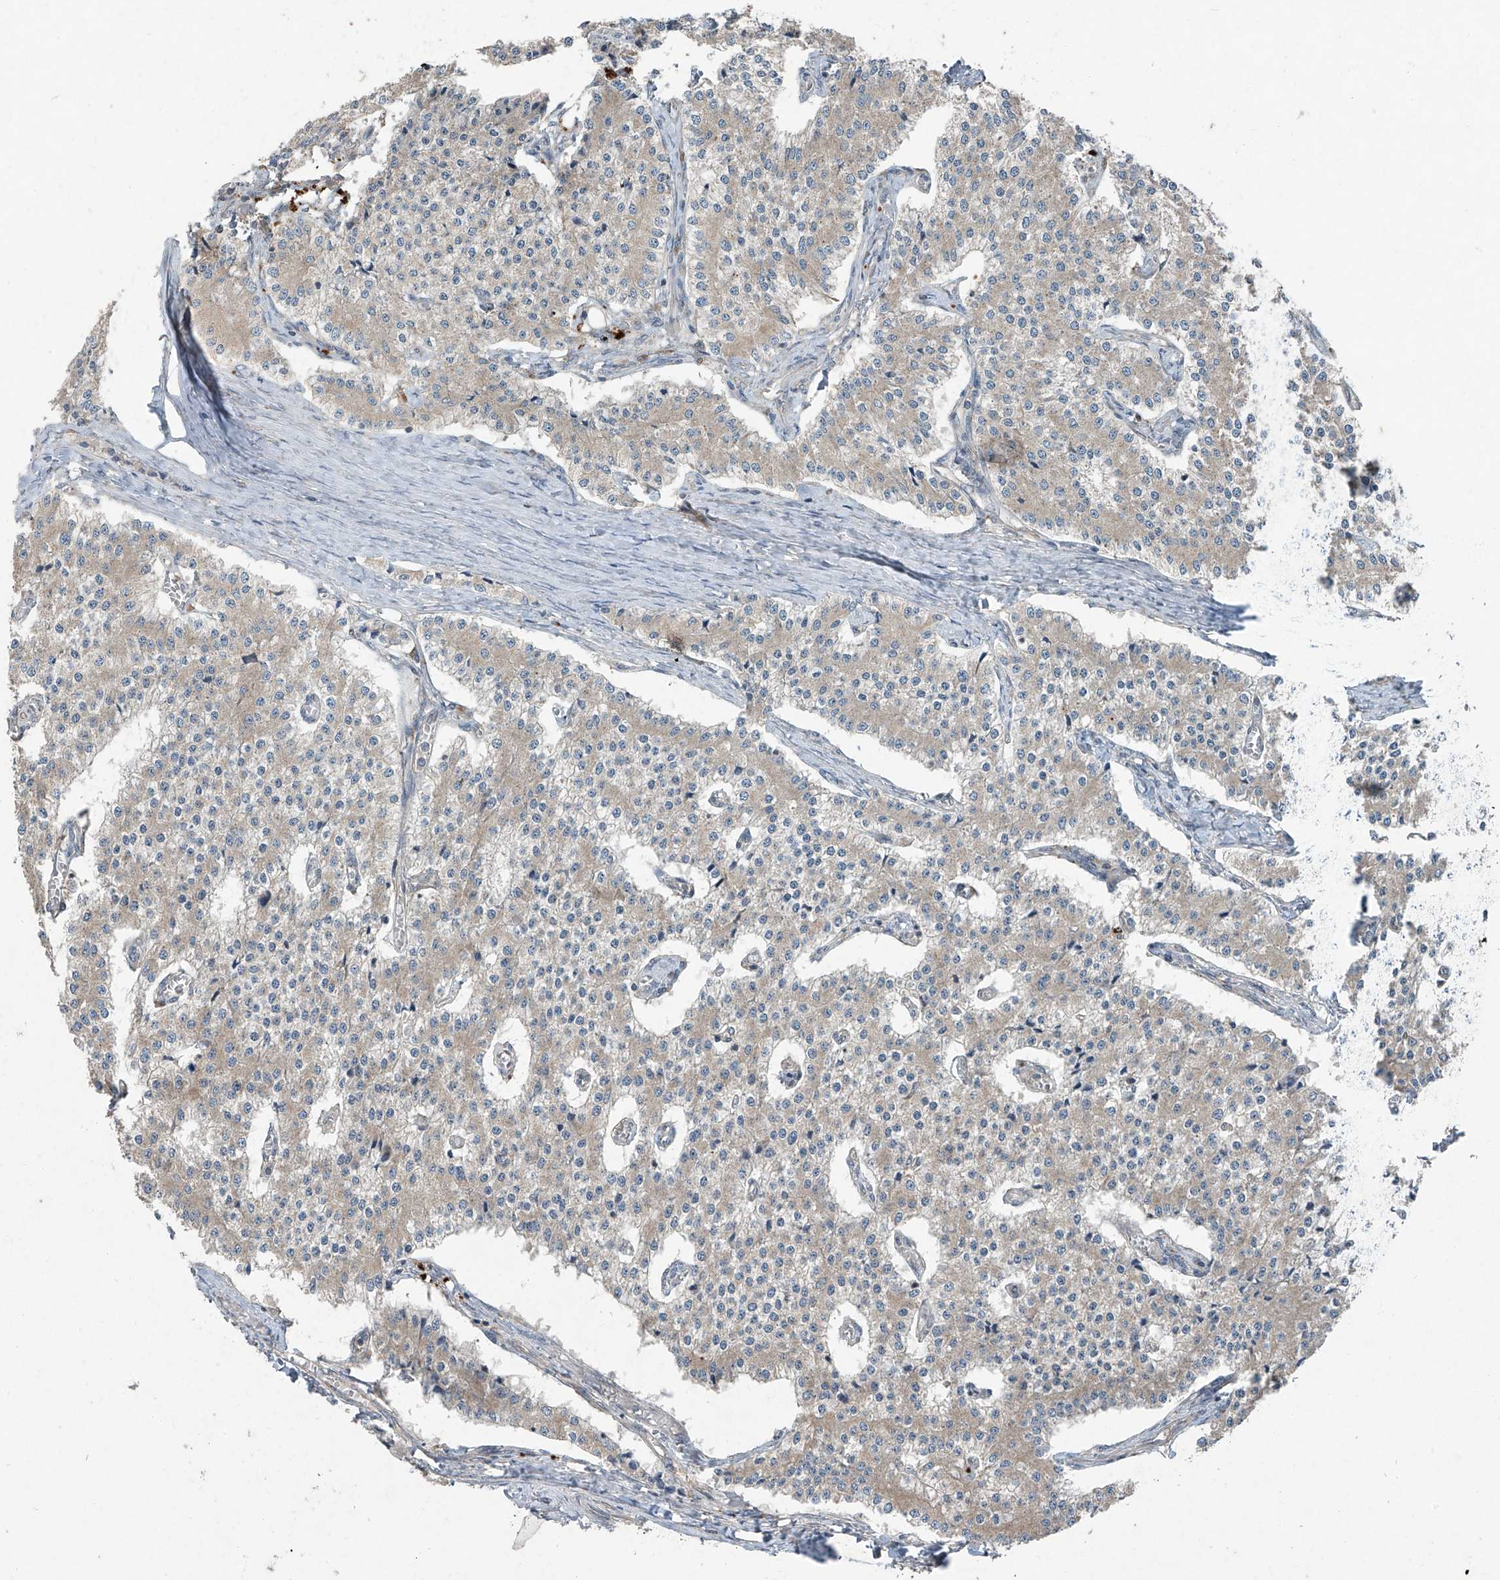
{"staining": {"intensity": "weak", "quantity": "<25%", "location": "cytoplasmic/membranous"}, "tissue": "carcinoid", "cell_type": "Tumor cells", "image_type": "cancer", "snomed": [{"axis": "morphology", "description": "Carcinoid, malignant, NOS"}, {"axis": "topography", "description": "Colon"}], "caption": "Immunohistochemical staining of carcinoid displays no significant positivity in tumor cells.", "gene": "FOXRED2", "patient": {"sex": "female", "age": 52}}